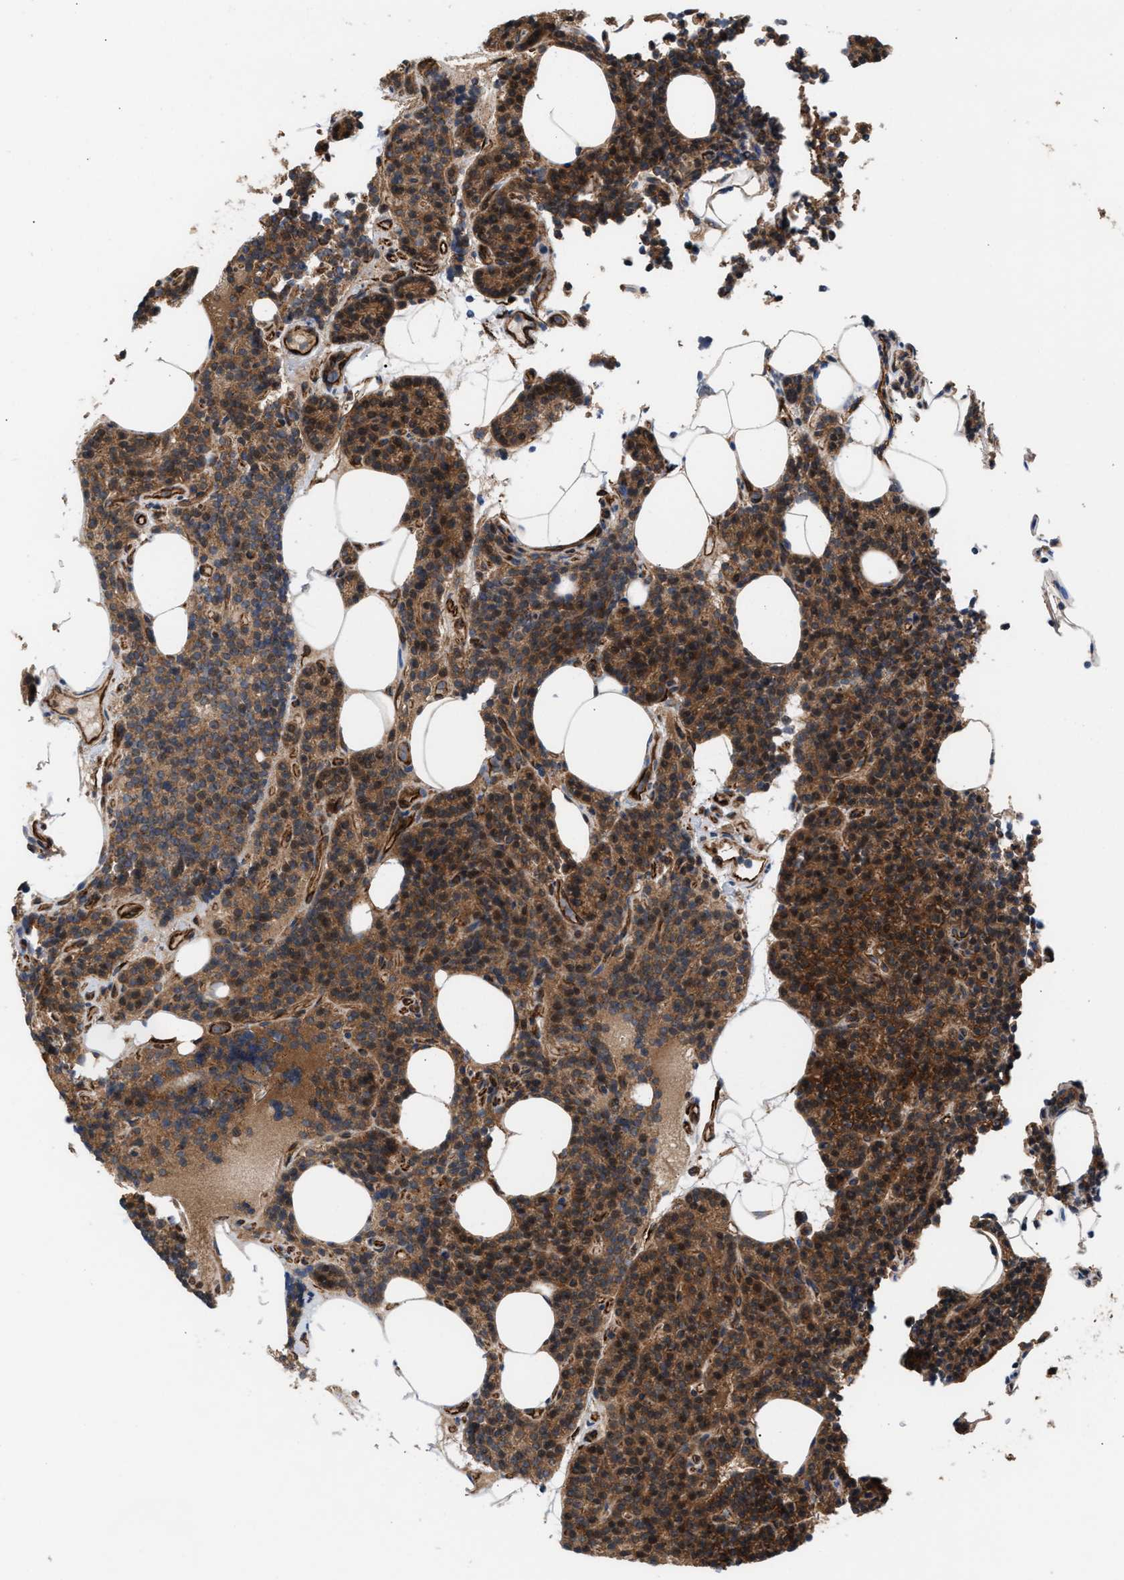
{"staining": {"intensity": "moderate", "quantity": ">75%", "location": "cytoplasmic/membranous"}, "tissue": "parathyroid gland", "cell_type": "Glandular cells", "image_type": "normal", "snomed": [{"axis": "morphology", "description": "Normal tissue, NOS"}, {"axis": "morphology", "description": "Adenoma, NOS"}, {"axis": "topography", "description": "Parathyroid gland"}], "caption": "Protein staining exhibits moderate cytoplasmic/membranous staining in about >75% of glandular cells in normal parathyroid gland. The protein of interest is shown in brown color, while the nuclei are stained blue.", "gene": "EPS15L1", "patient": {"sex": "female", "age": 58}}